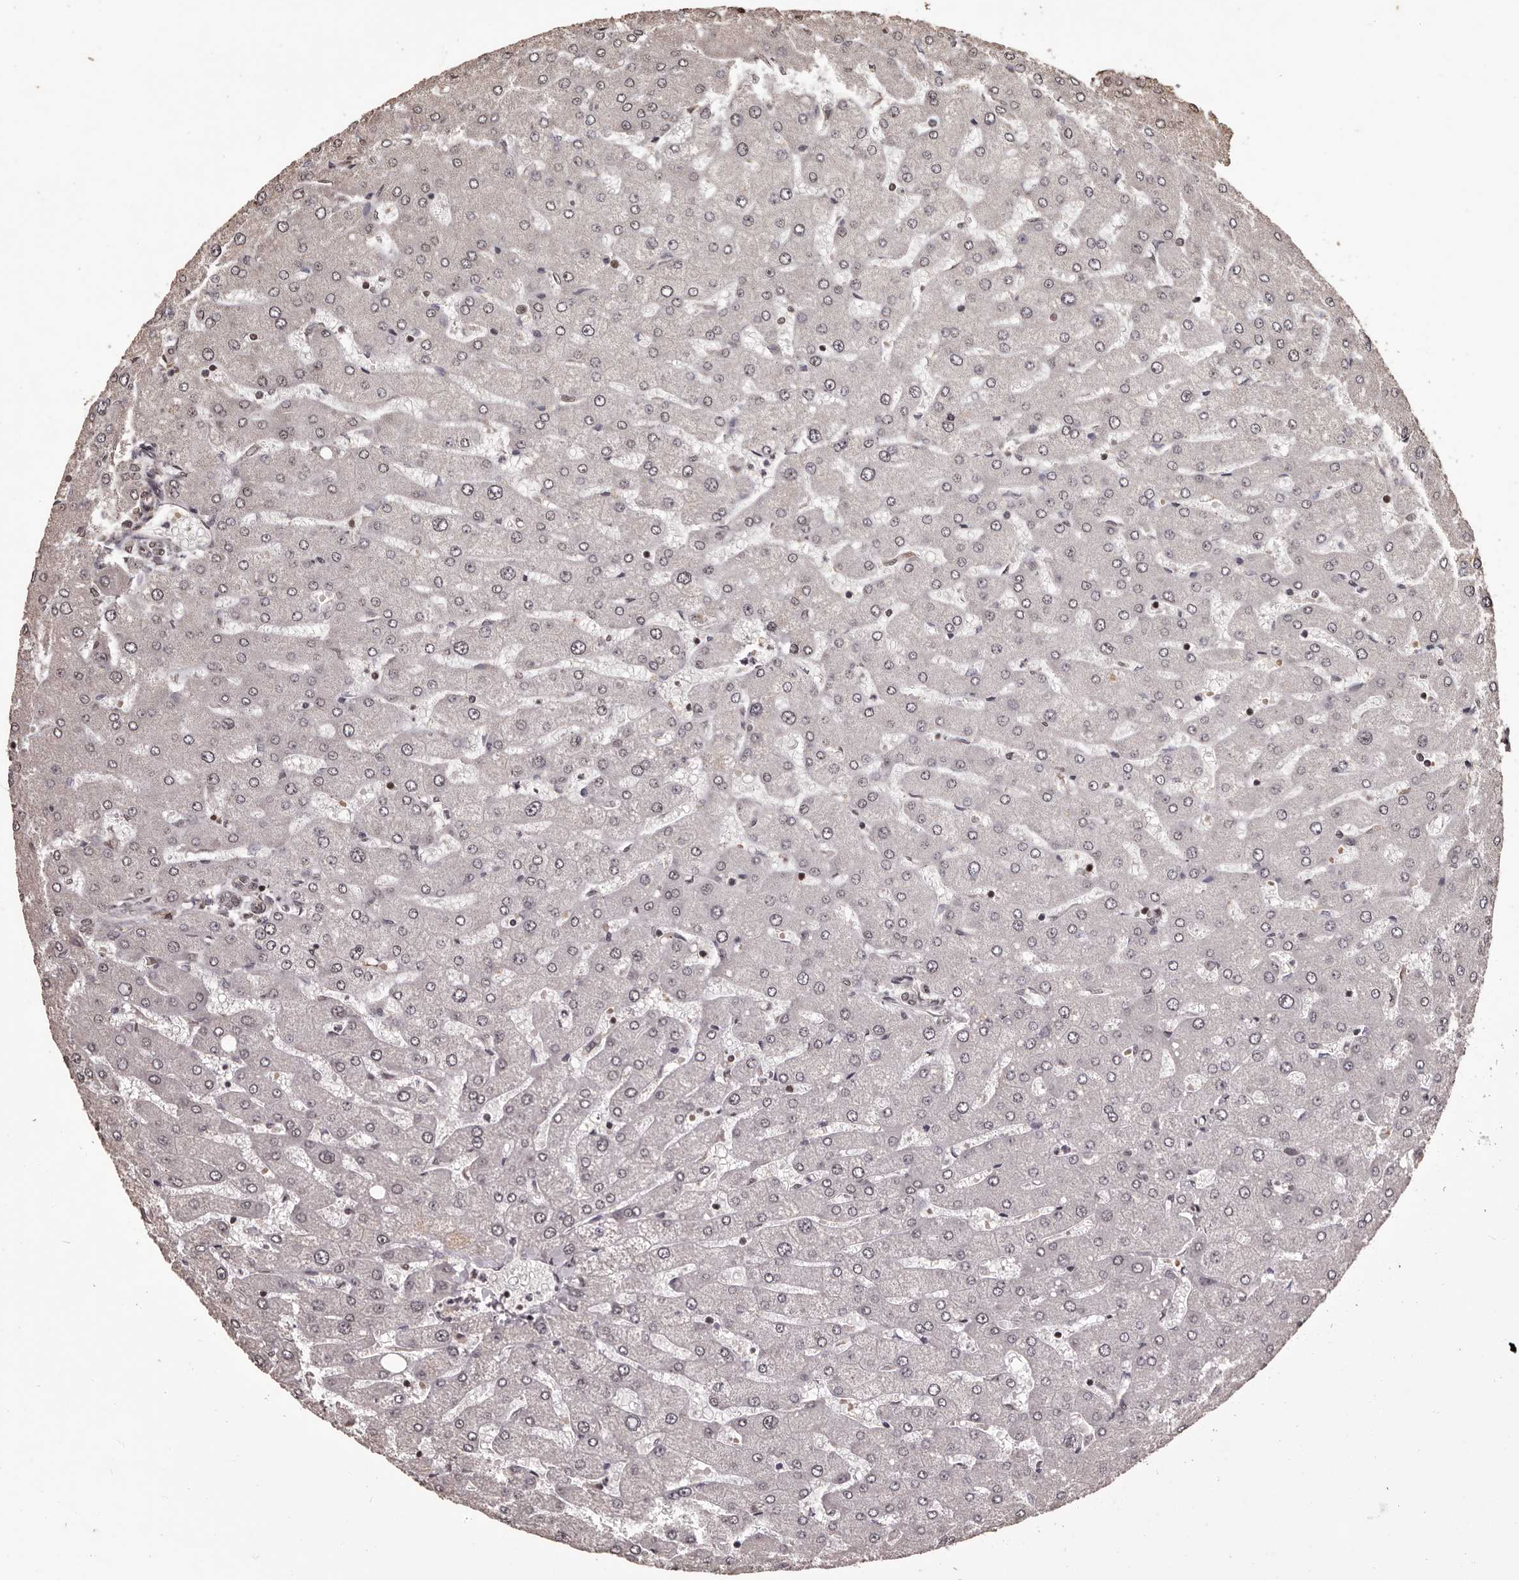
{"staining": {"intensity": "weak", "quantity": "25%-75%", "location": "nuclear"}, "tissue": "liver", "cell_type": "Cholangiocytes", "image_type": "normal", "snomed": [{"axis": "morphology", "description": "Normal tissue, NOS"}, {"axis": "topography", "description": "Liver"}], "caption": "A brown stain highlights weak nuclear staining of a protein in cholangiocytes of benign liver.", "gene": "NAV1", "patient": {"sex": "male", "age": 55}}